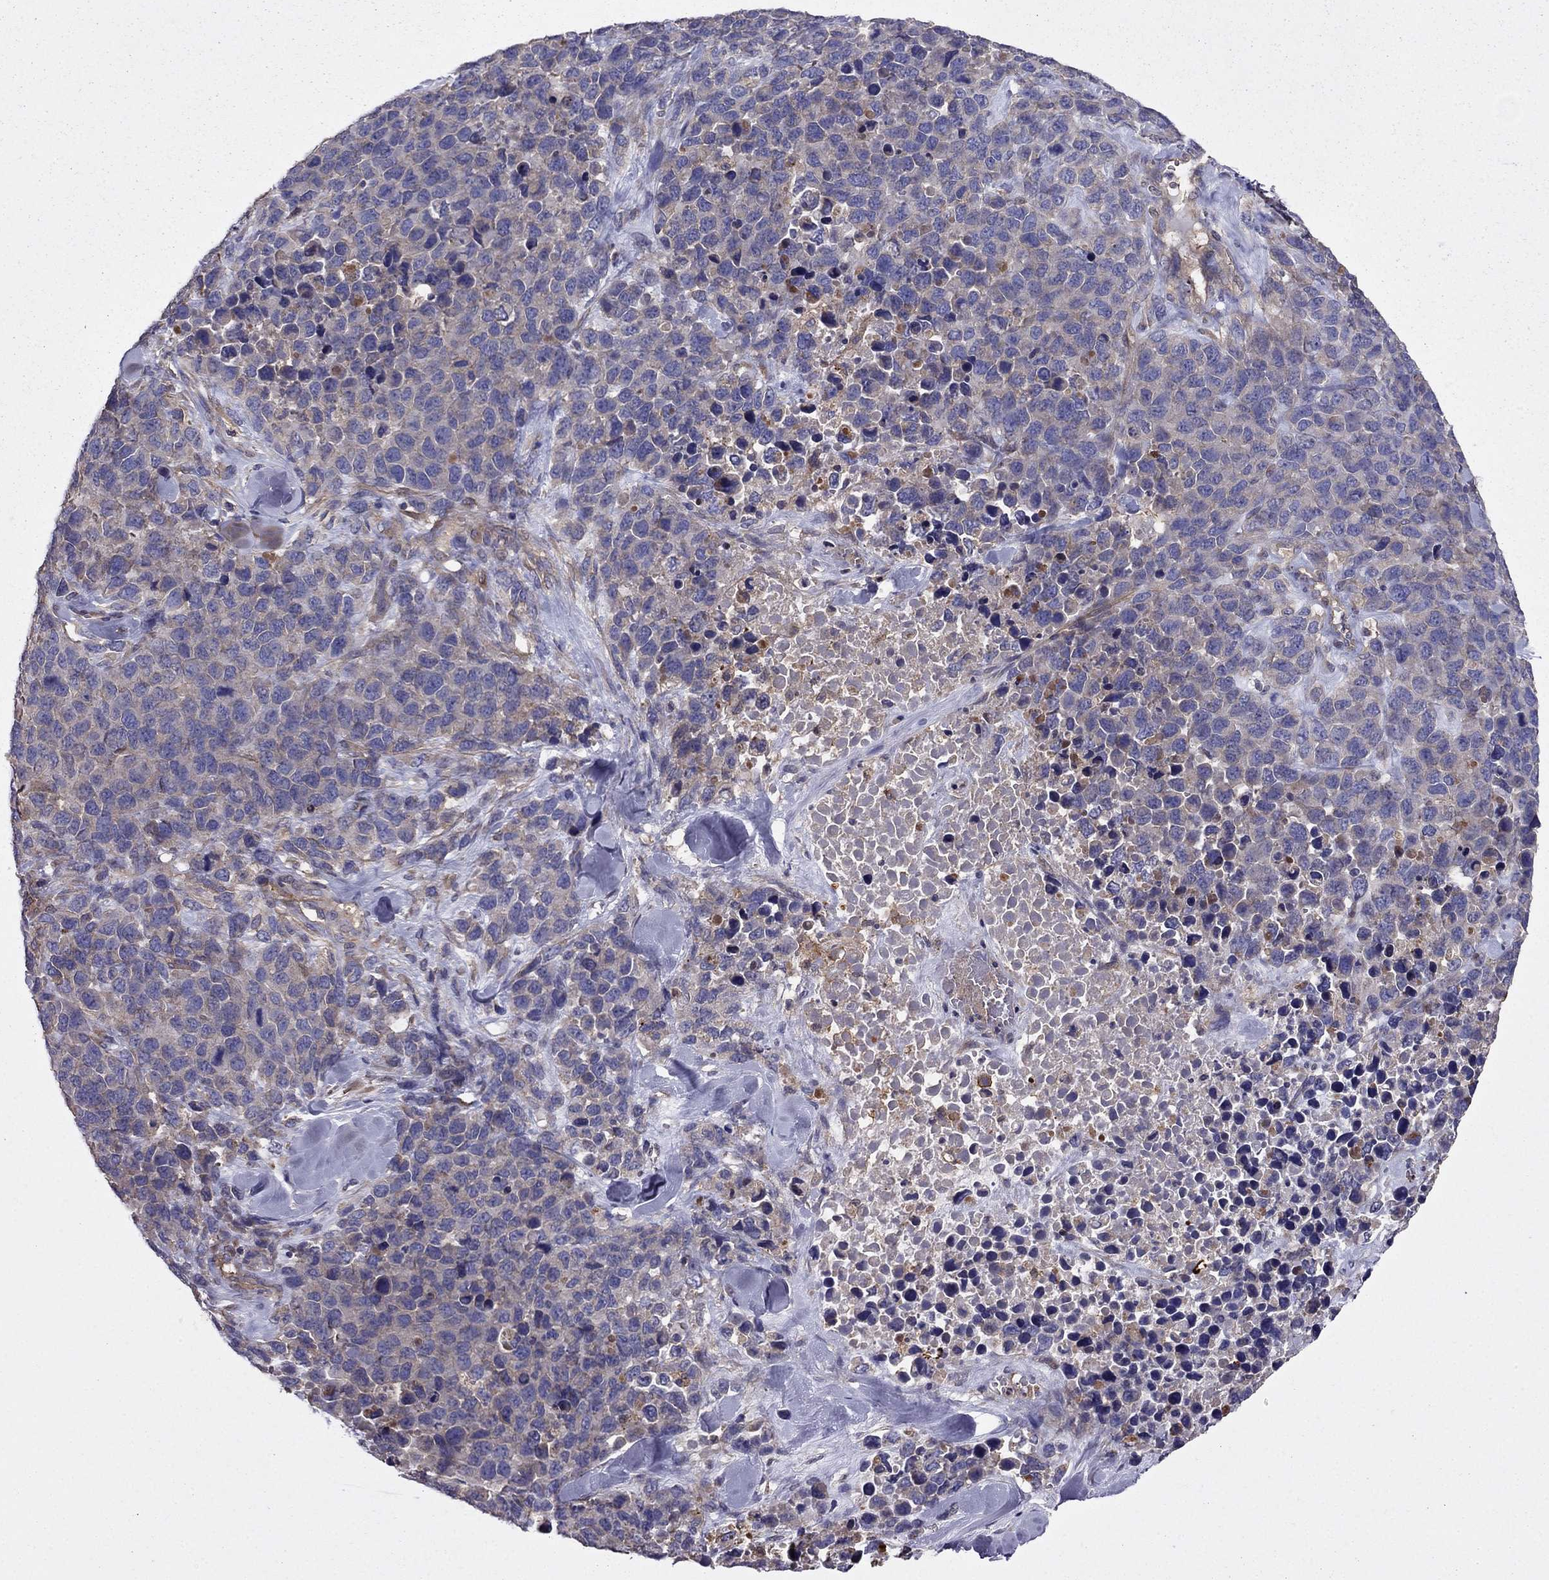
{"staining": {"intensity": "negative", "quantity": "none", "location": "none"}, "tissue": "melanoma", "cell_type": "Tumor cells", "image_type": "cancer", "snomed": [{"axis": "morphology", "description": "Malignant melanoma, Metastatic site"}, {"axis": "topography", "description": "Skin"}], "caption": "Micrograph shows no protein staining in tumor cells of melanoma tissue. (DAB (3,3'-diaminobenzidine) IHC, high magnification).", "gene": "ITGB1", "patient": {"sex": "male", "age": 84}}